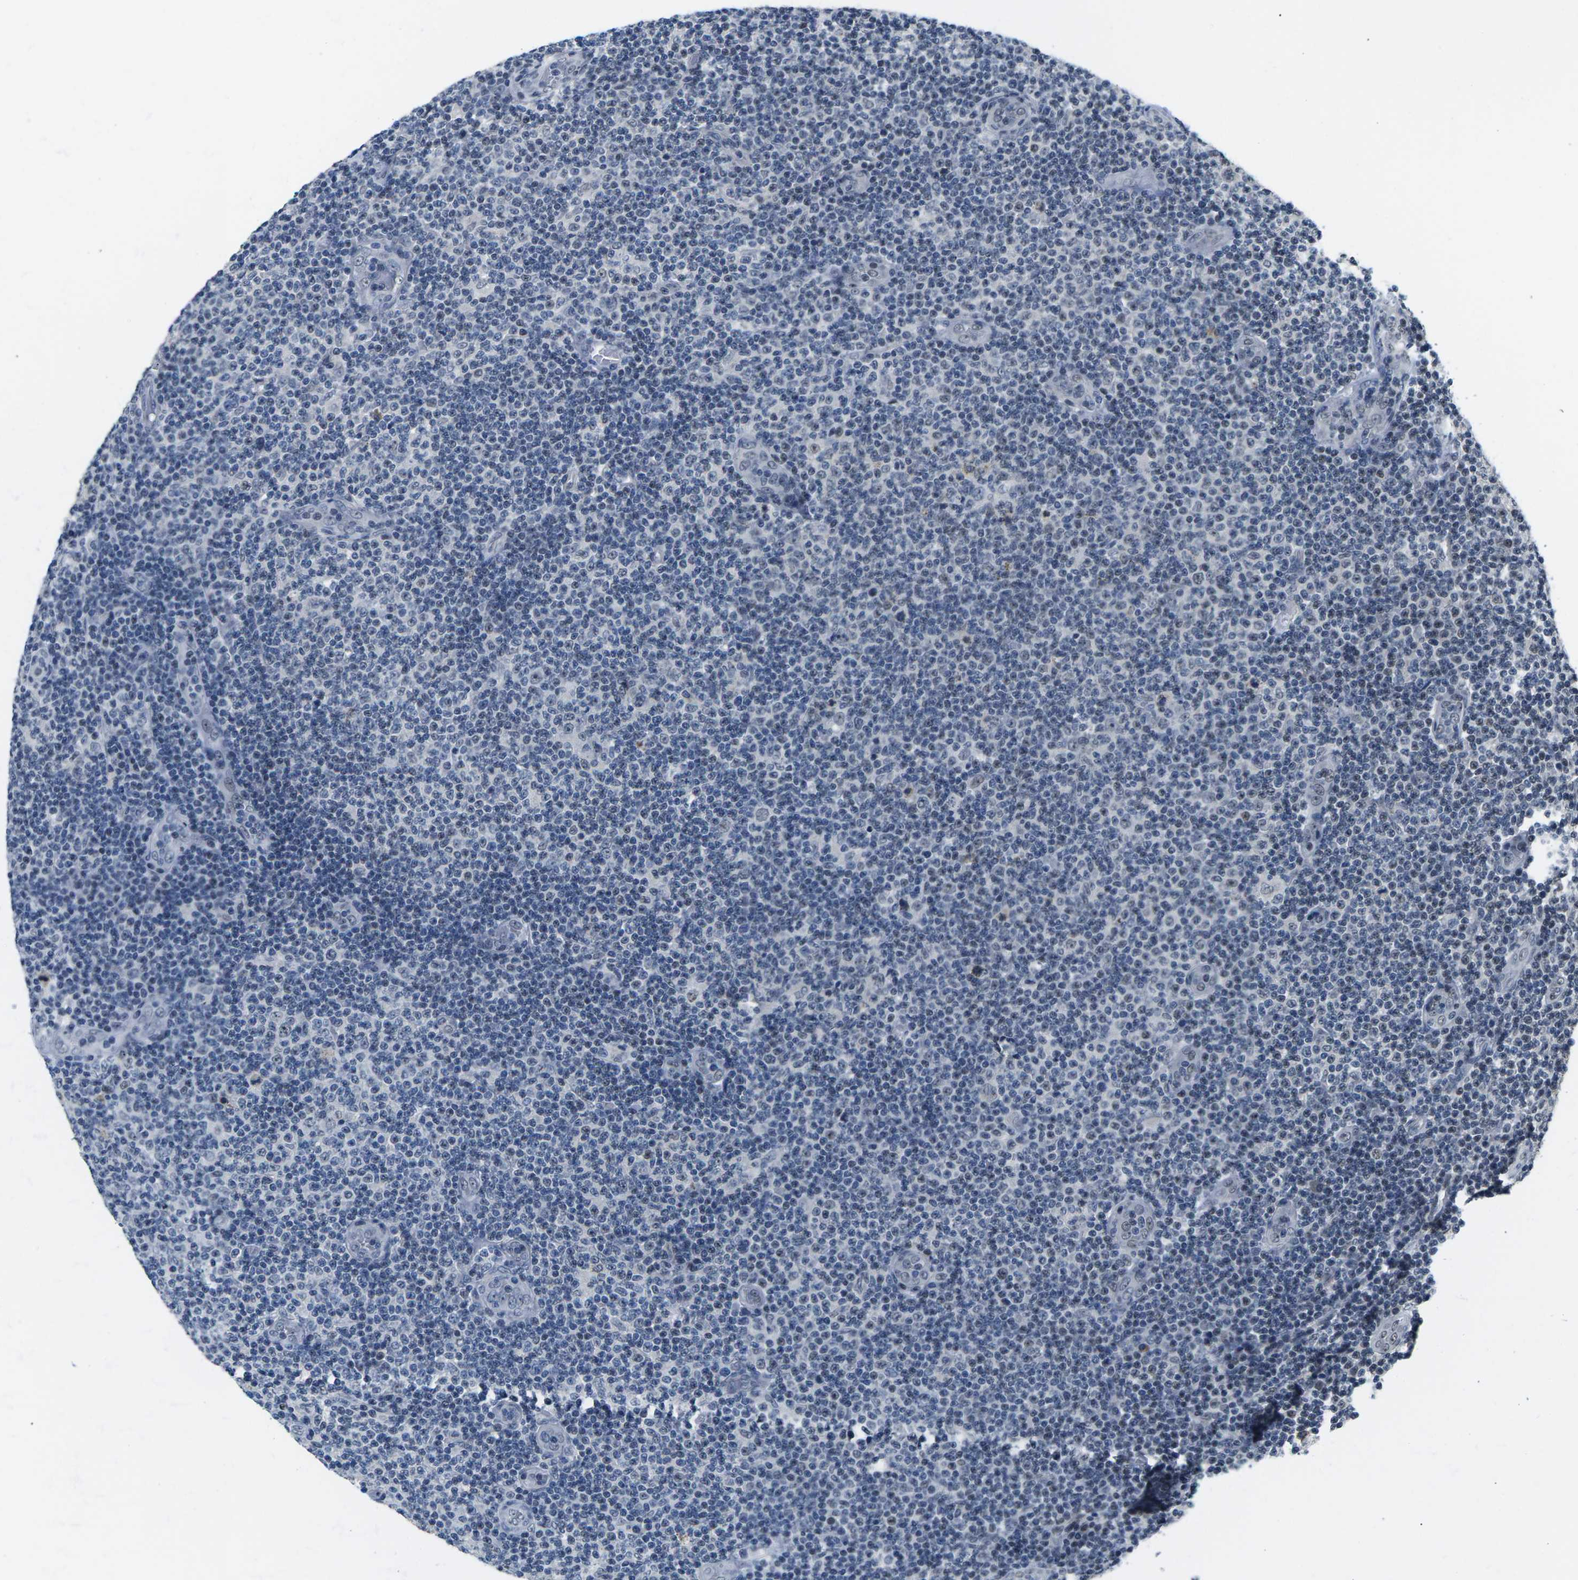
{"staining": {"intensity": "weak", "quantity": "<25%", "location": "nuclear"}, "tissue": "lymphoma", "cell_type": "Tumor cells", "image_type": "cancer", "snomed": [{"axis": "morphology", "description": "Malignant lymphoma, non-Hodgkin's type, Low grade"}, {"axis": "topography", "description": "Lymph node"}], "caption": "Histopathology image shows no significant protein positivity in tumor cells of low-grade malignant lymphoma, non-Hodgkin's type.", "gene": "NSRP1", "patient": {"sex": "male", "age": 83}}